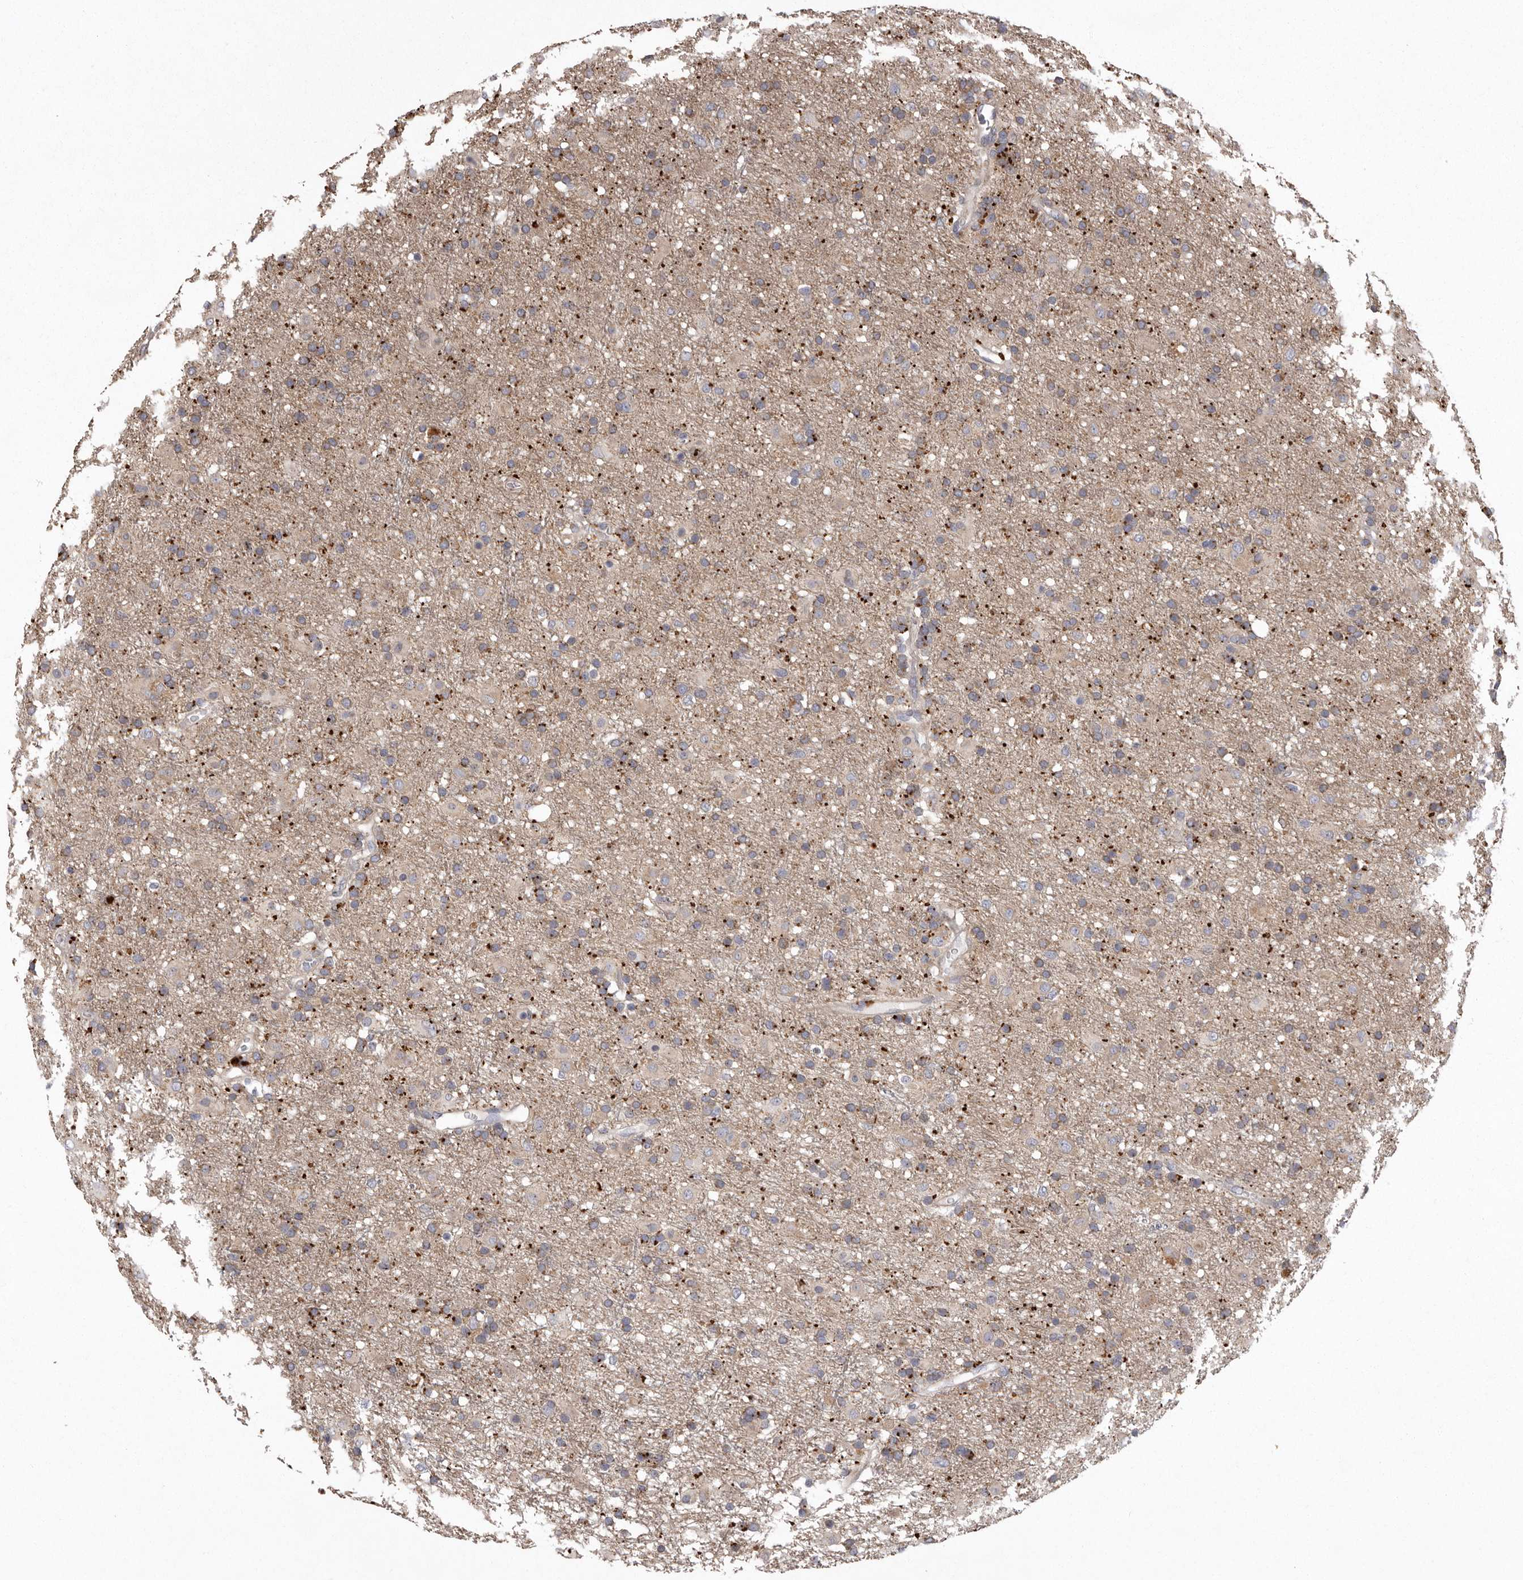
{"staining": {"intensity": "weak", "quantity": ">75%", "location": "cytoplasmic/membranous"}, "tissue": "glioma", "cell_type": "Tumor cells", "image_type": "cancer", "snomed": [{"axis": "morphology", "description": "Glioma, malignant, Low grade"}, {"axis": "topography", "description": "Brain"}], "caption": "A brown stain shows weak cytoplasmic/membranous positivity of a protein in malignant glioma (low-grade) tumor cells. The staining is performed using DAB (3,3'-diaminobenzidine) brown chromogen to label protein expression. The nuclei are counter-stained blue using hematoxylin.", "gene": "WDR47", "patient": {"sex": "male", "age": 65}}